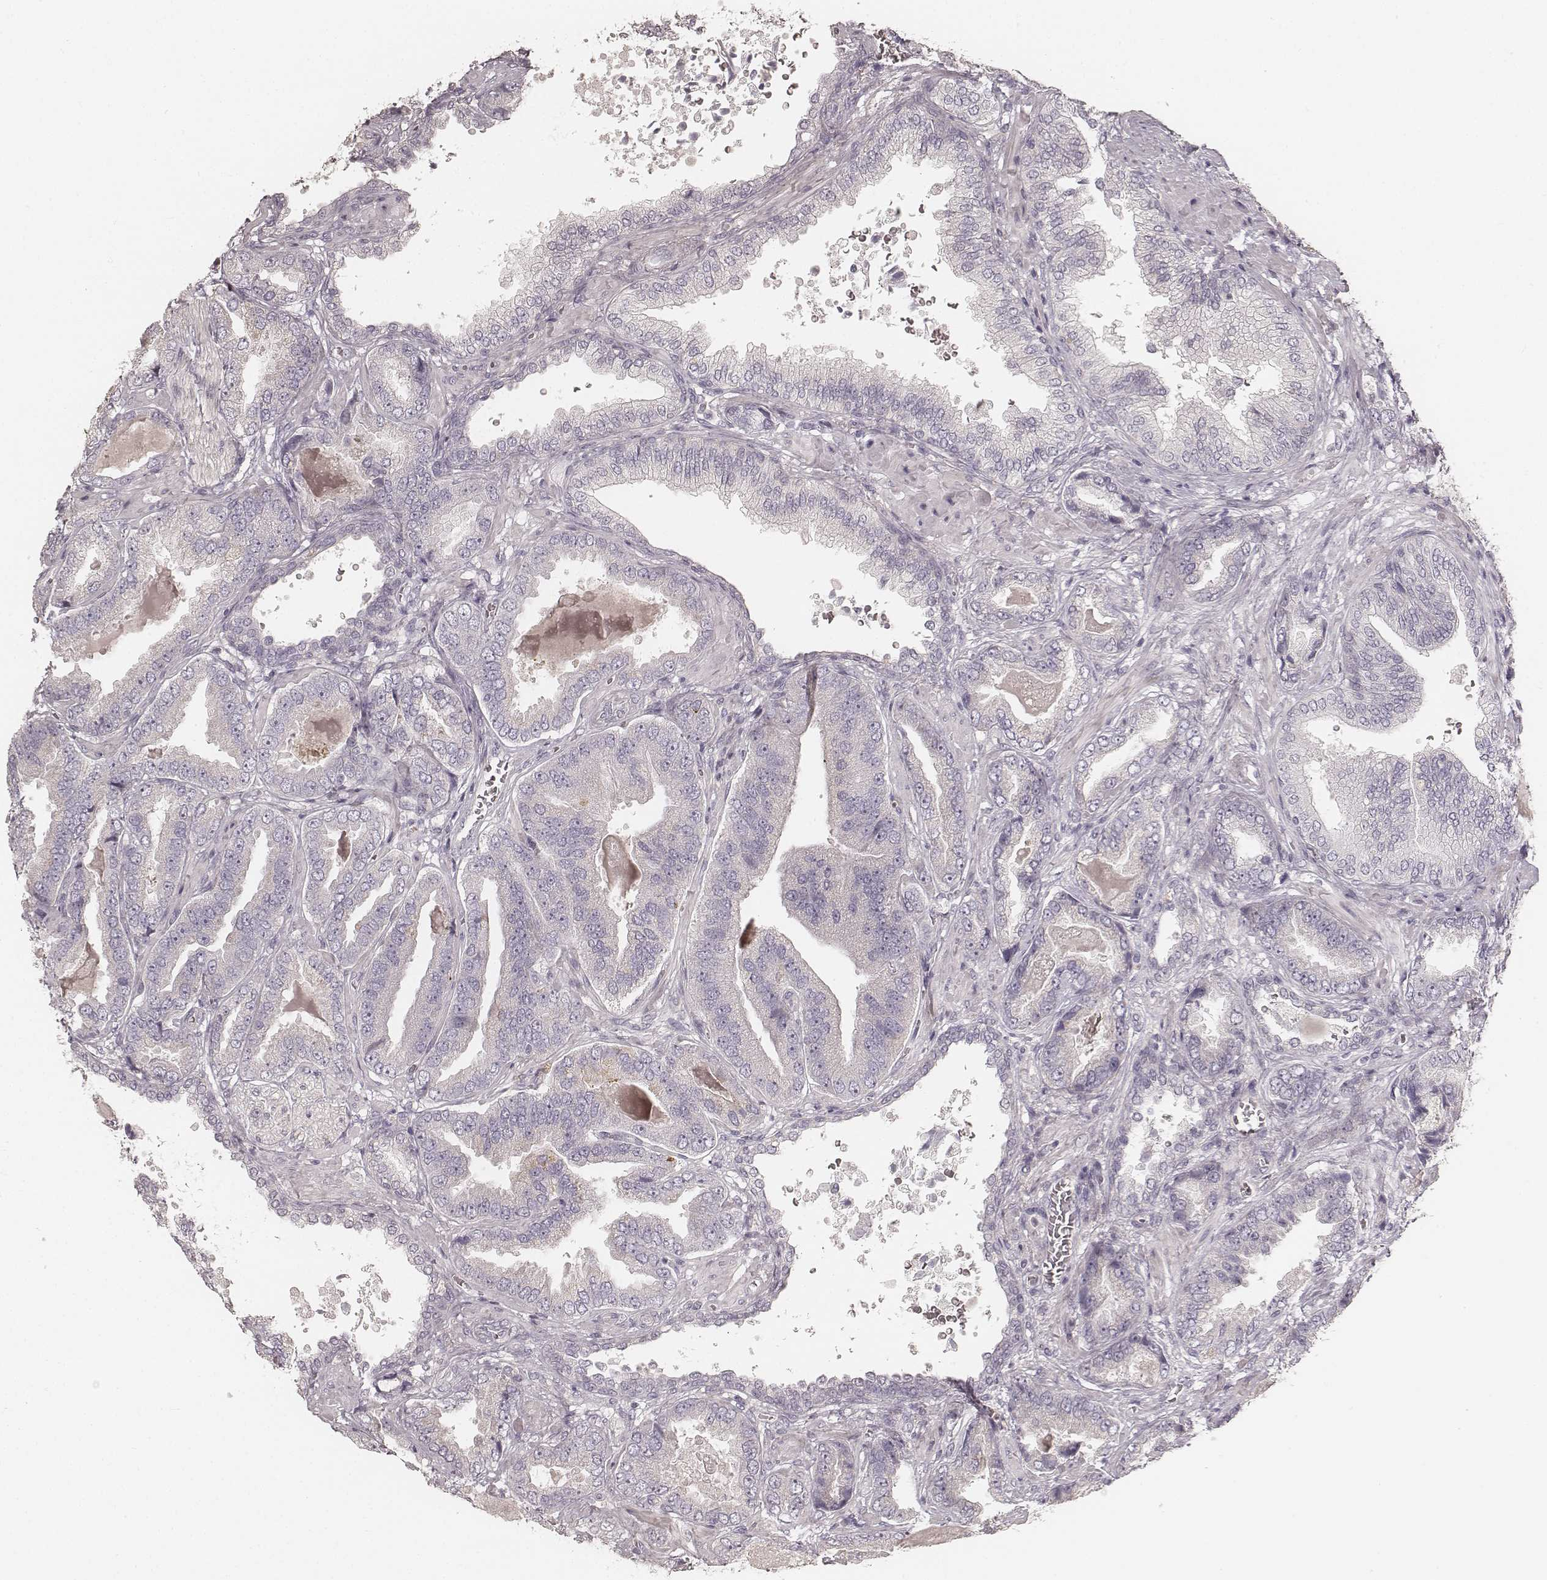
{"staining": {"intensity": "negative", "quantity": "none", "location": "none"}, "tissue": "prostate cancer", "cell_type": "Tumor cells", "image_type": "cancer", "snomed": [{"axis": "morphology", "description": "Adenocarcinoma, NOS"}, {"axis": "topography", "description": "Prostate"}], "caption": "A high-resolution histopathology image shows IHC staining of prostate cancer (adenocarcinoma), which demonstrates no significant expression in tumor cells. The staining was performed using DAB (3,3'-diaminobenzidine) to visualize the protein expression in brown, while the nuclei were stained in blue with hematoxylin (Magnification: 20x).", "gene": "FMNL2", "patient": {"sex": "male", "age": 64}}